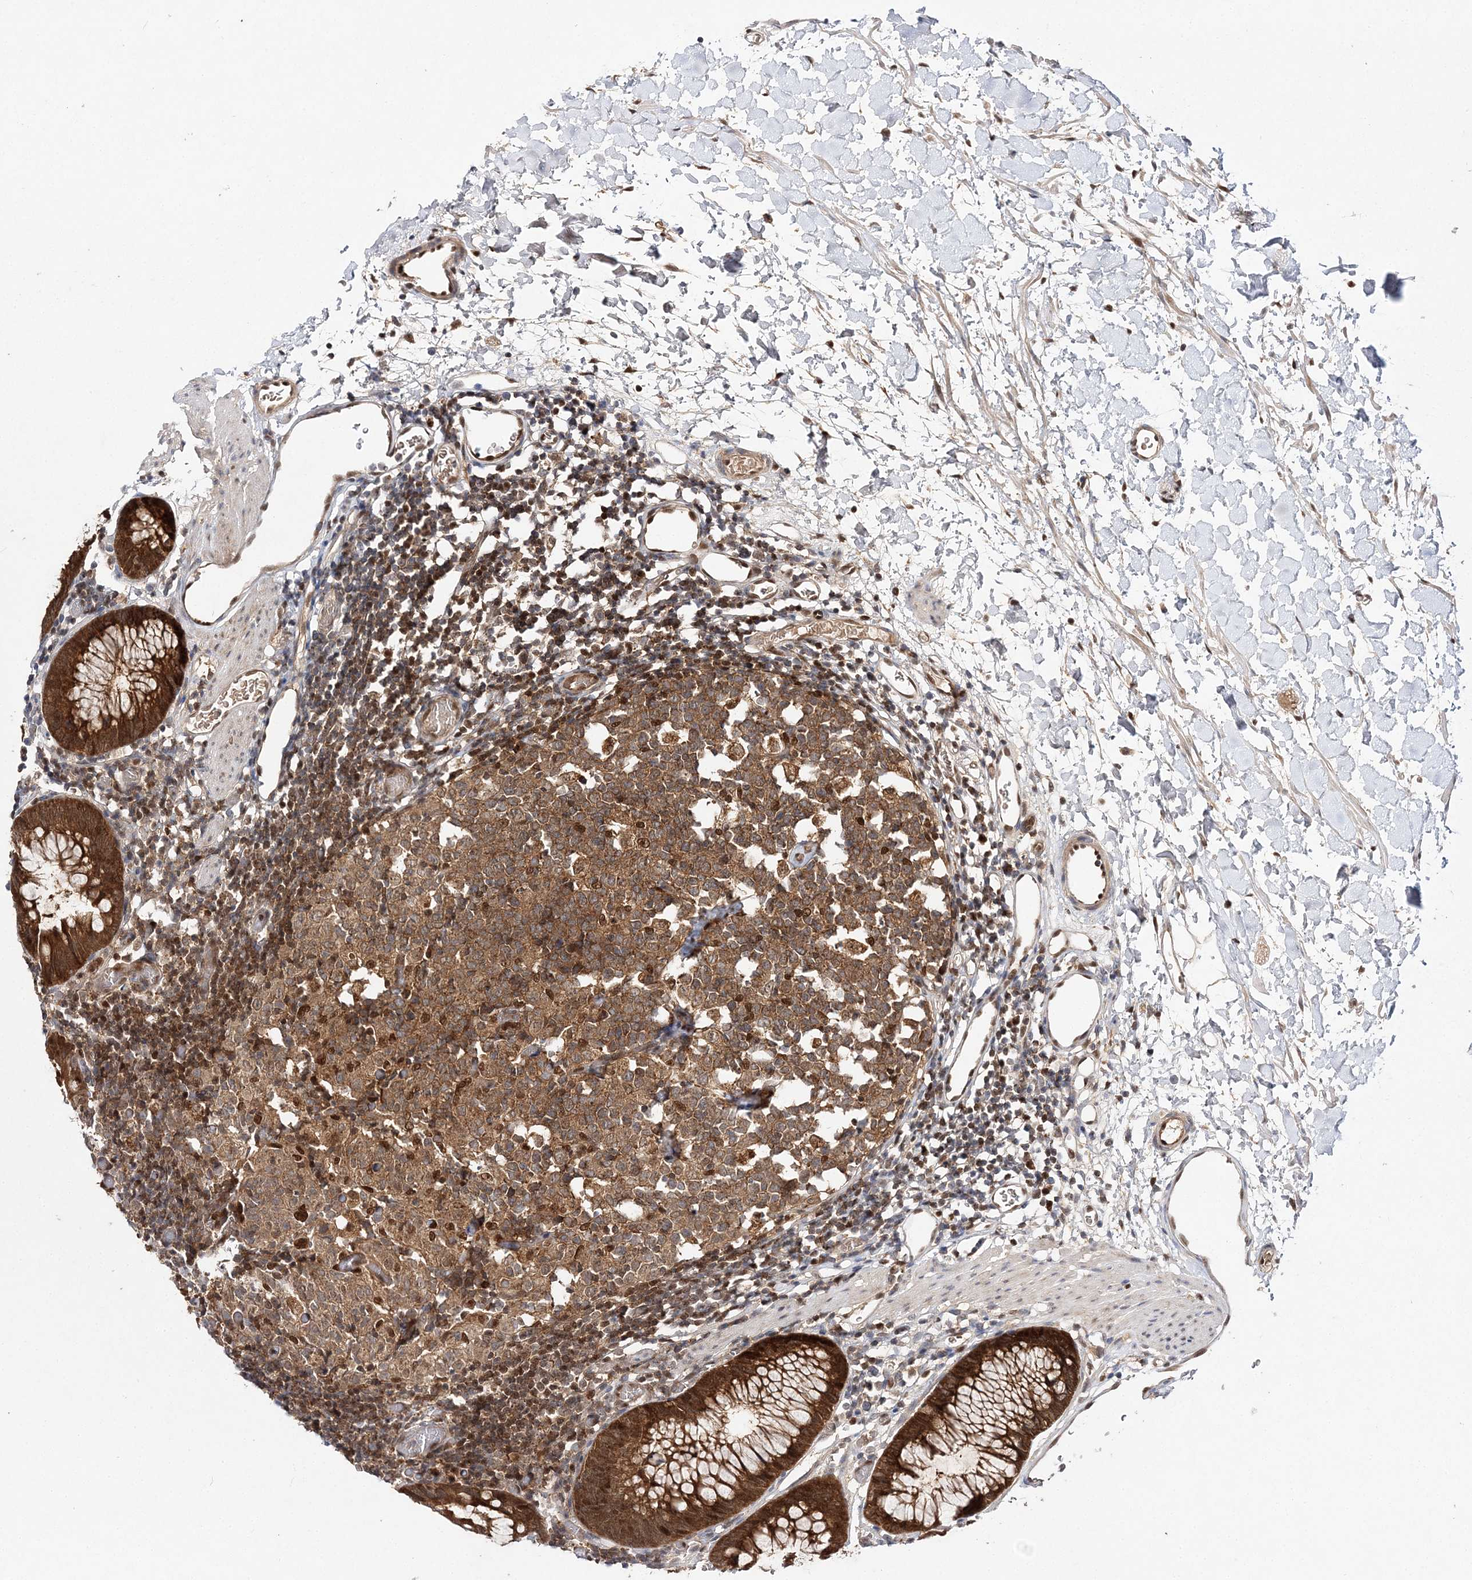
{"staining": {"intensity": "moderate", "quantity": ">75%", "location": "cytoplasmic/membranous,nuclear"}, "tissue": "colon", "cell_type": "Endothelial cells", "image_type": "normal", "snomed": [{"axis": "morphology", "description": "Normal tissue, NOS"}, {"axis": "topography", "description": "Colon"}], "caption": "This micrograph demonstrates IHC staining of normal human colon, with medium moderate cytoplasmic/membranous,nuclear positivity in about >75% of endothelial cells.", "gene": "NIF3L1", "patient": {"sex": "male", "age": 14}}